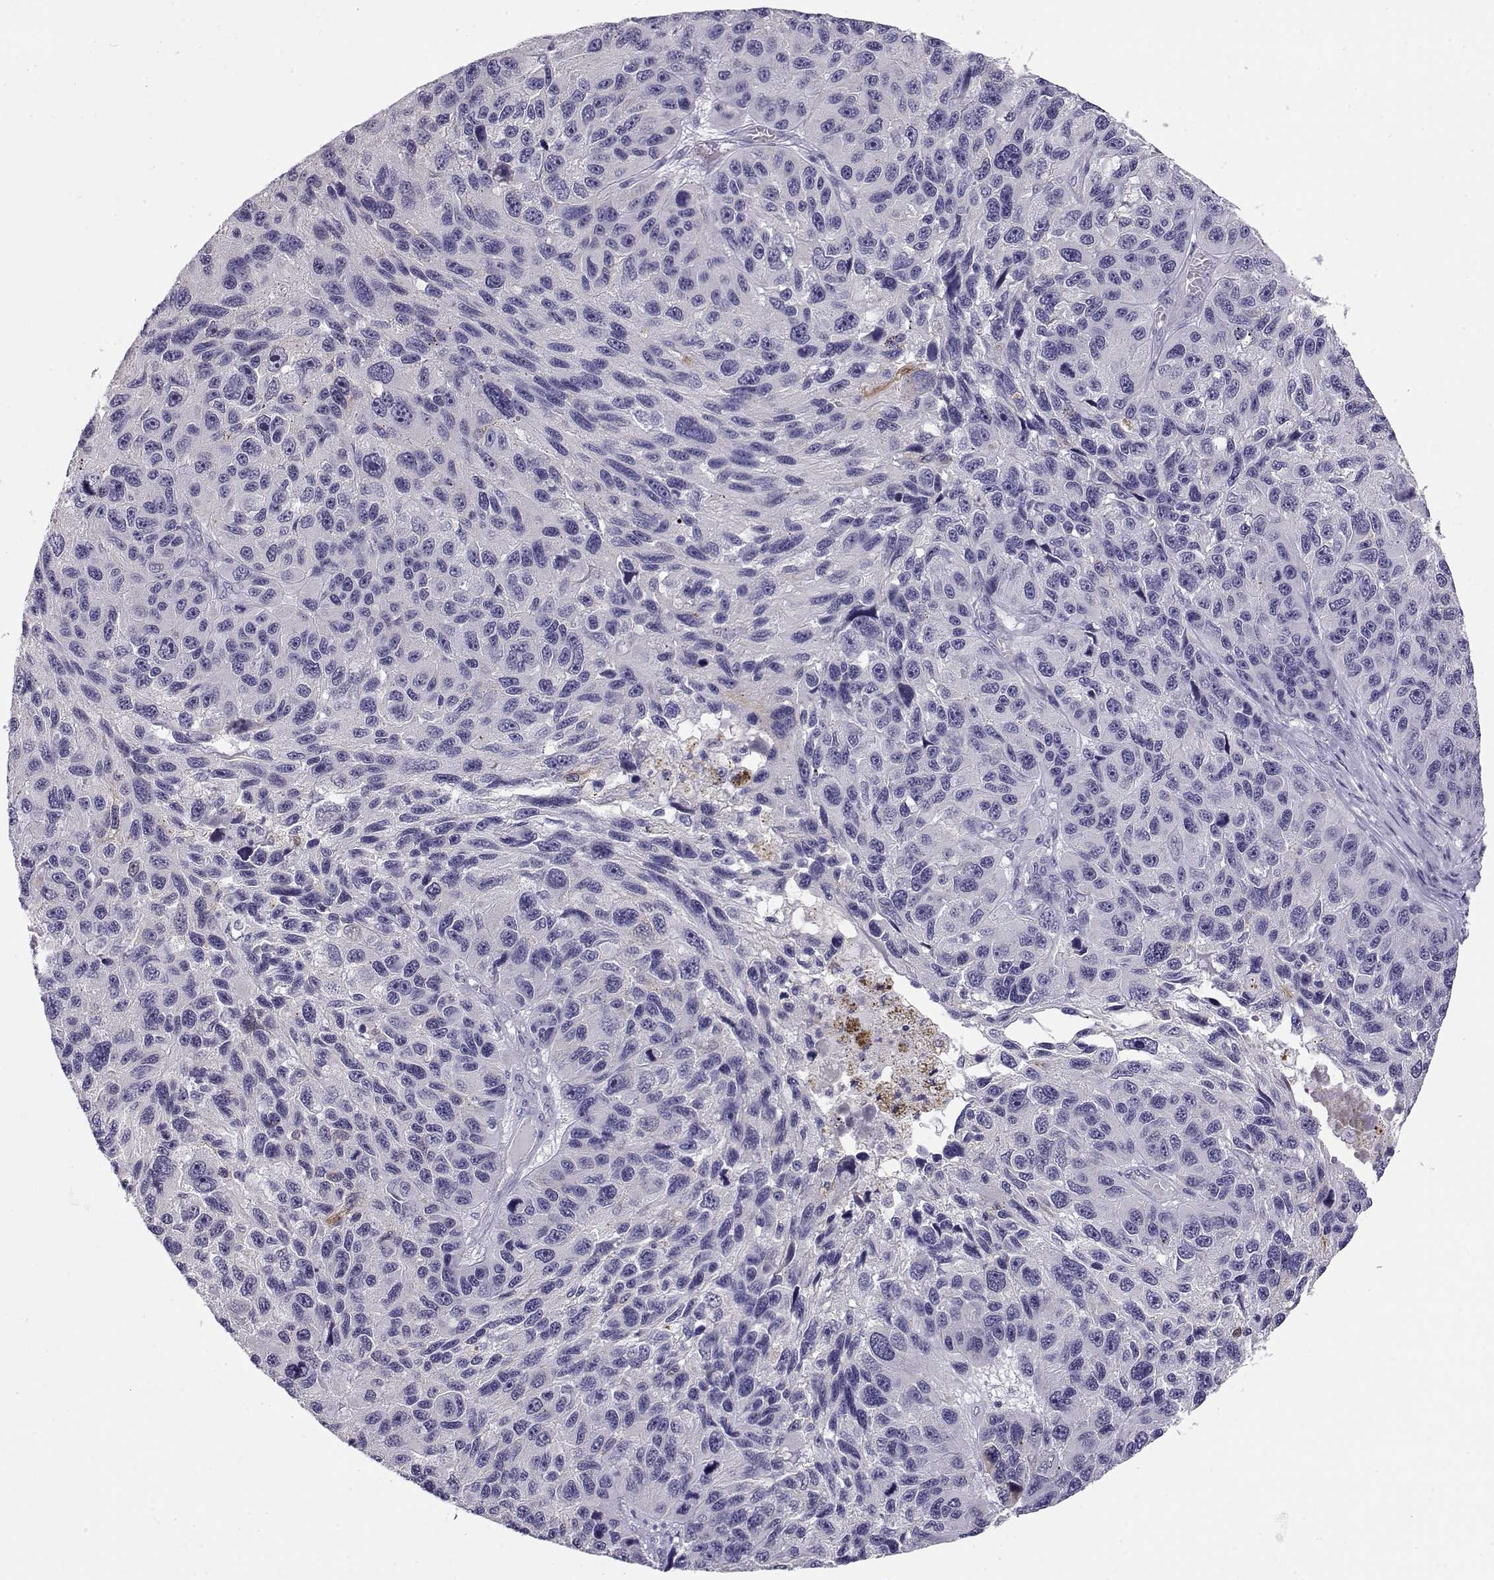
{"staining": {"intensity": "negative", "quantity": "none", "location": "none"}, "tissue": "melanoma", "cell_type": "Tumor cells", "image_type": "cancer", "snomed": [{"axis": "morphology", "description": "Malignant melanoma, NOS"}, {"axis": "topography", "description": "Skin"}], "caption": "Immunohistochemical staining of malignant melanoma shows no significant staining in tumor cells.", "gene": "ENDOU", "patient": {"sex": "male", "age": 53}}